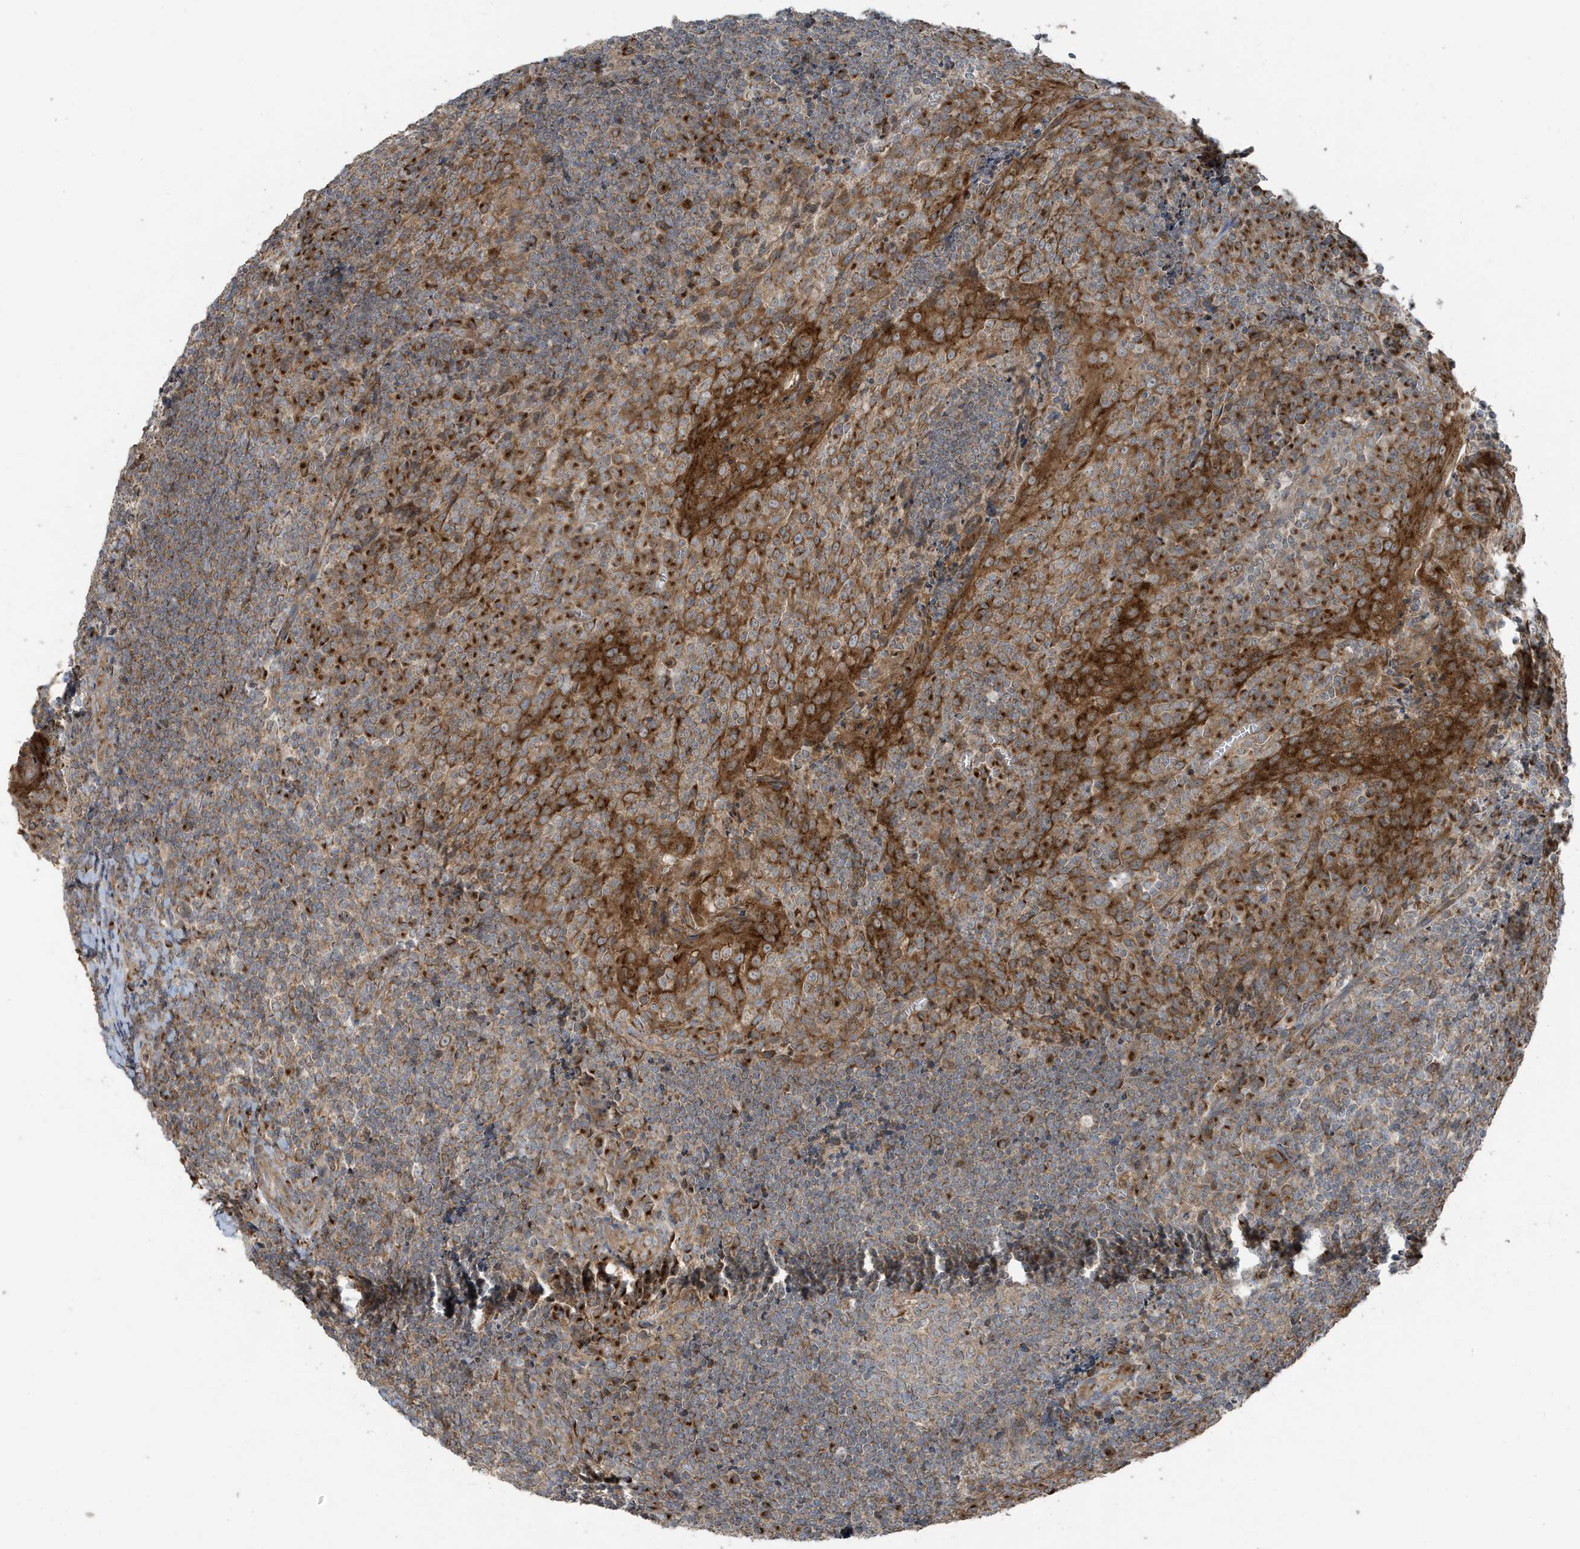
{"staining": {"intensity": "moderate", "quantity": "25%-75%", "location": "cytoplasmic/membranous"}, "tissue": "tonsil", "cell_type": "Germinal center cells", "image_type": "normal", "snomed": [{"axis": "morphology", "description": "Normal tissue, NOS"}, {"axis": "topography", "description": "Tonsil"}], "caption": "Immunohistochemistry image of normal tonsil stained for a protein (brown), which displays medium levels of moderate cytoplasmic/membranous expression in about 25%-75% of germinal center cells.", "gene": "GOLGA4", "patient": {"sex": "male", "age": 27}}